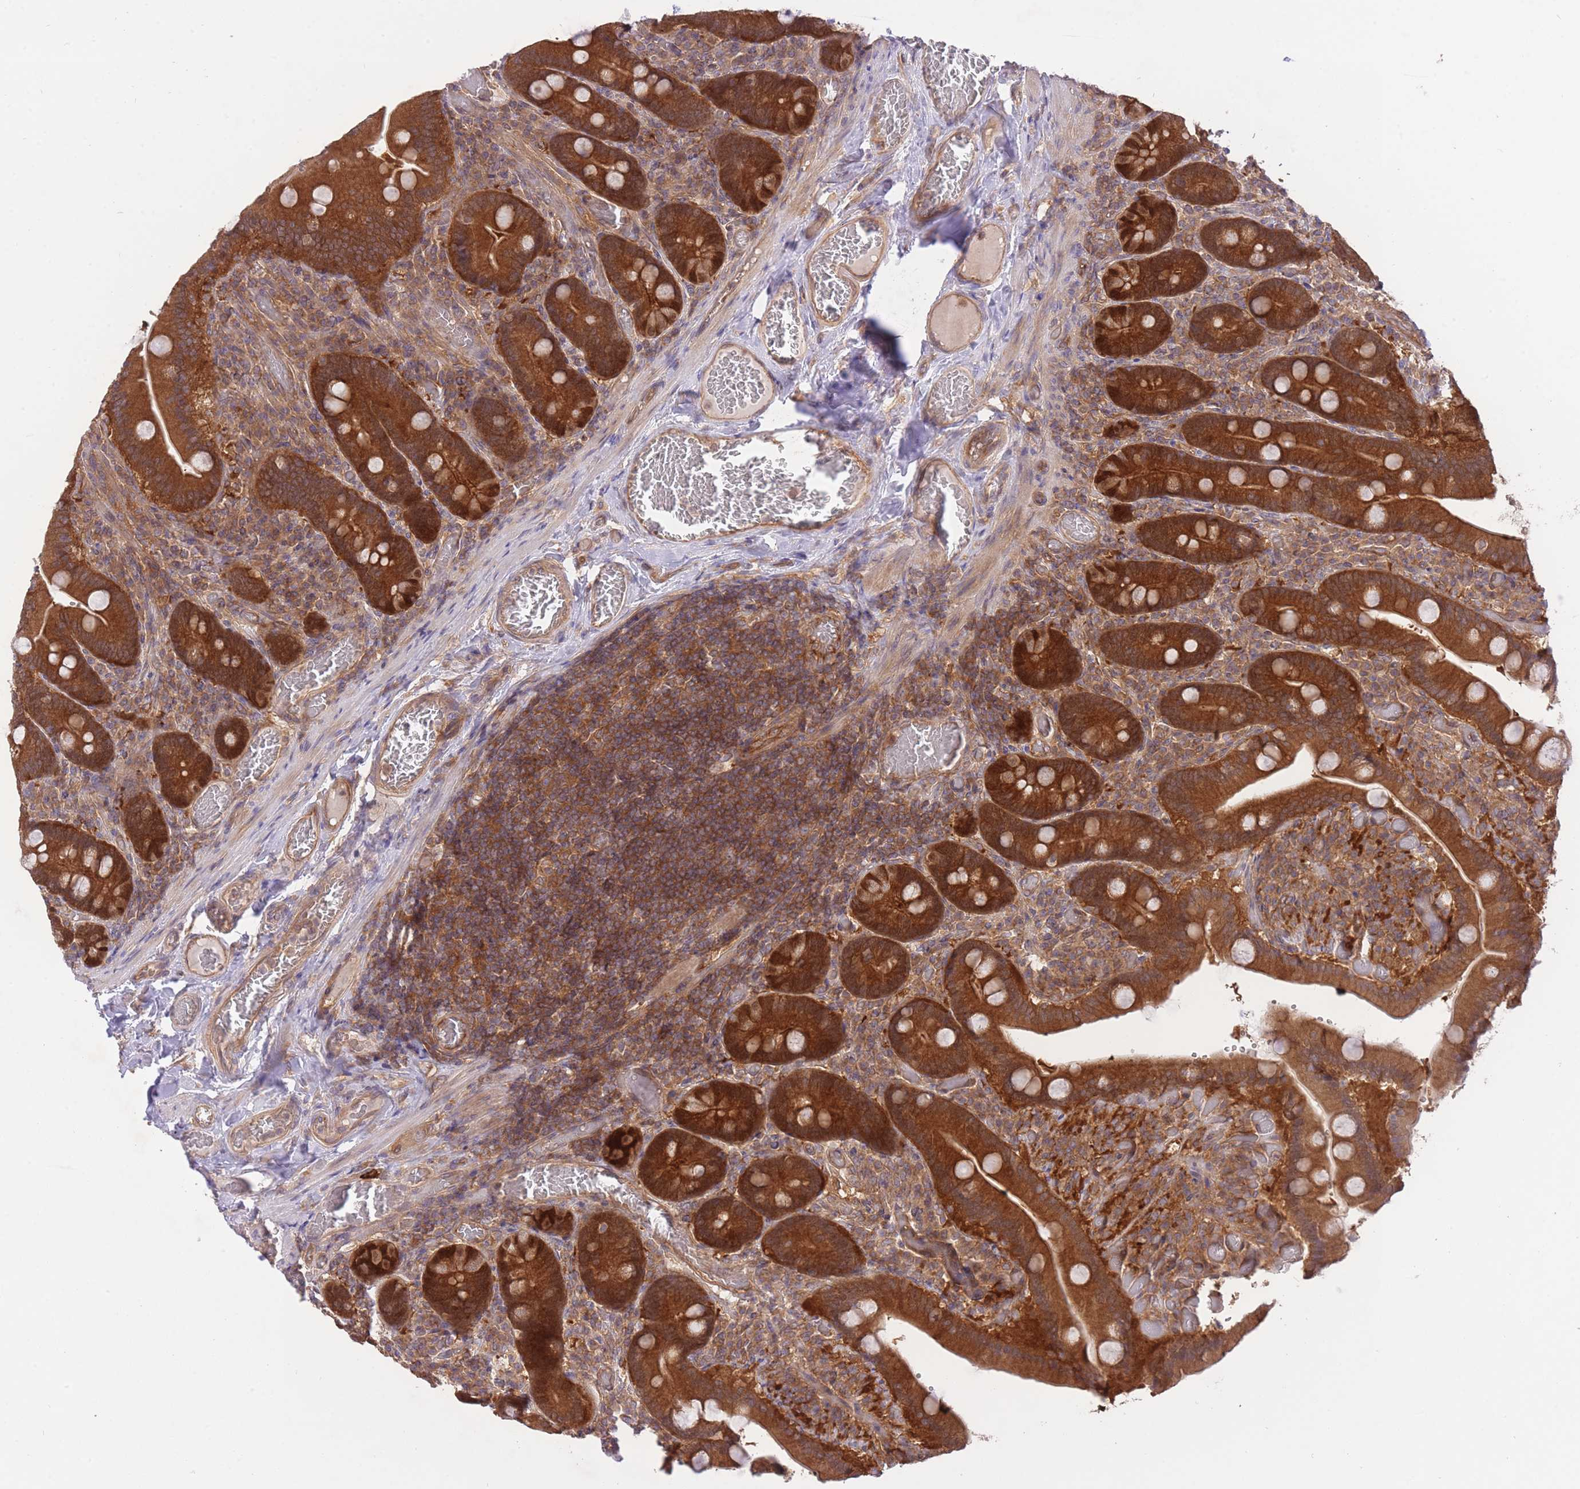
{"staining": {"intensity": "strong", "quantity": ">75%", "location": "cytoplasmic/membranous"}, "tissue": "duodenum", "cell_type": "Glandular cells", "image_type": "normal", "snomed": [{"axis": "morphology", "description": "Normal tissue, NOS"}, {"axis": "topography", "description": "Duodenum"}], "caption": "Protein expression analysis of benign duodenum displays strong cytoplasmic/membranous expression in approximately >75% of glandular cells. Immunohistochemistry stains the protein of interest in brown and the nuclei are stained blue.", "gene": "PREP", "patient": {"sex": "female", "age": 62}}